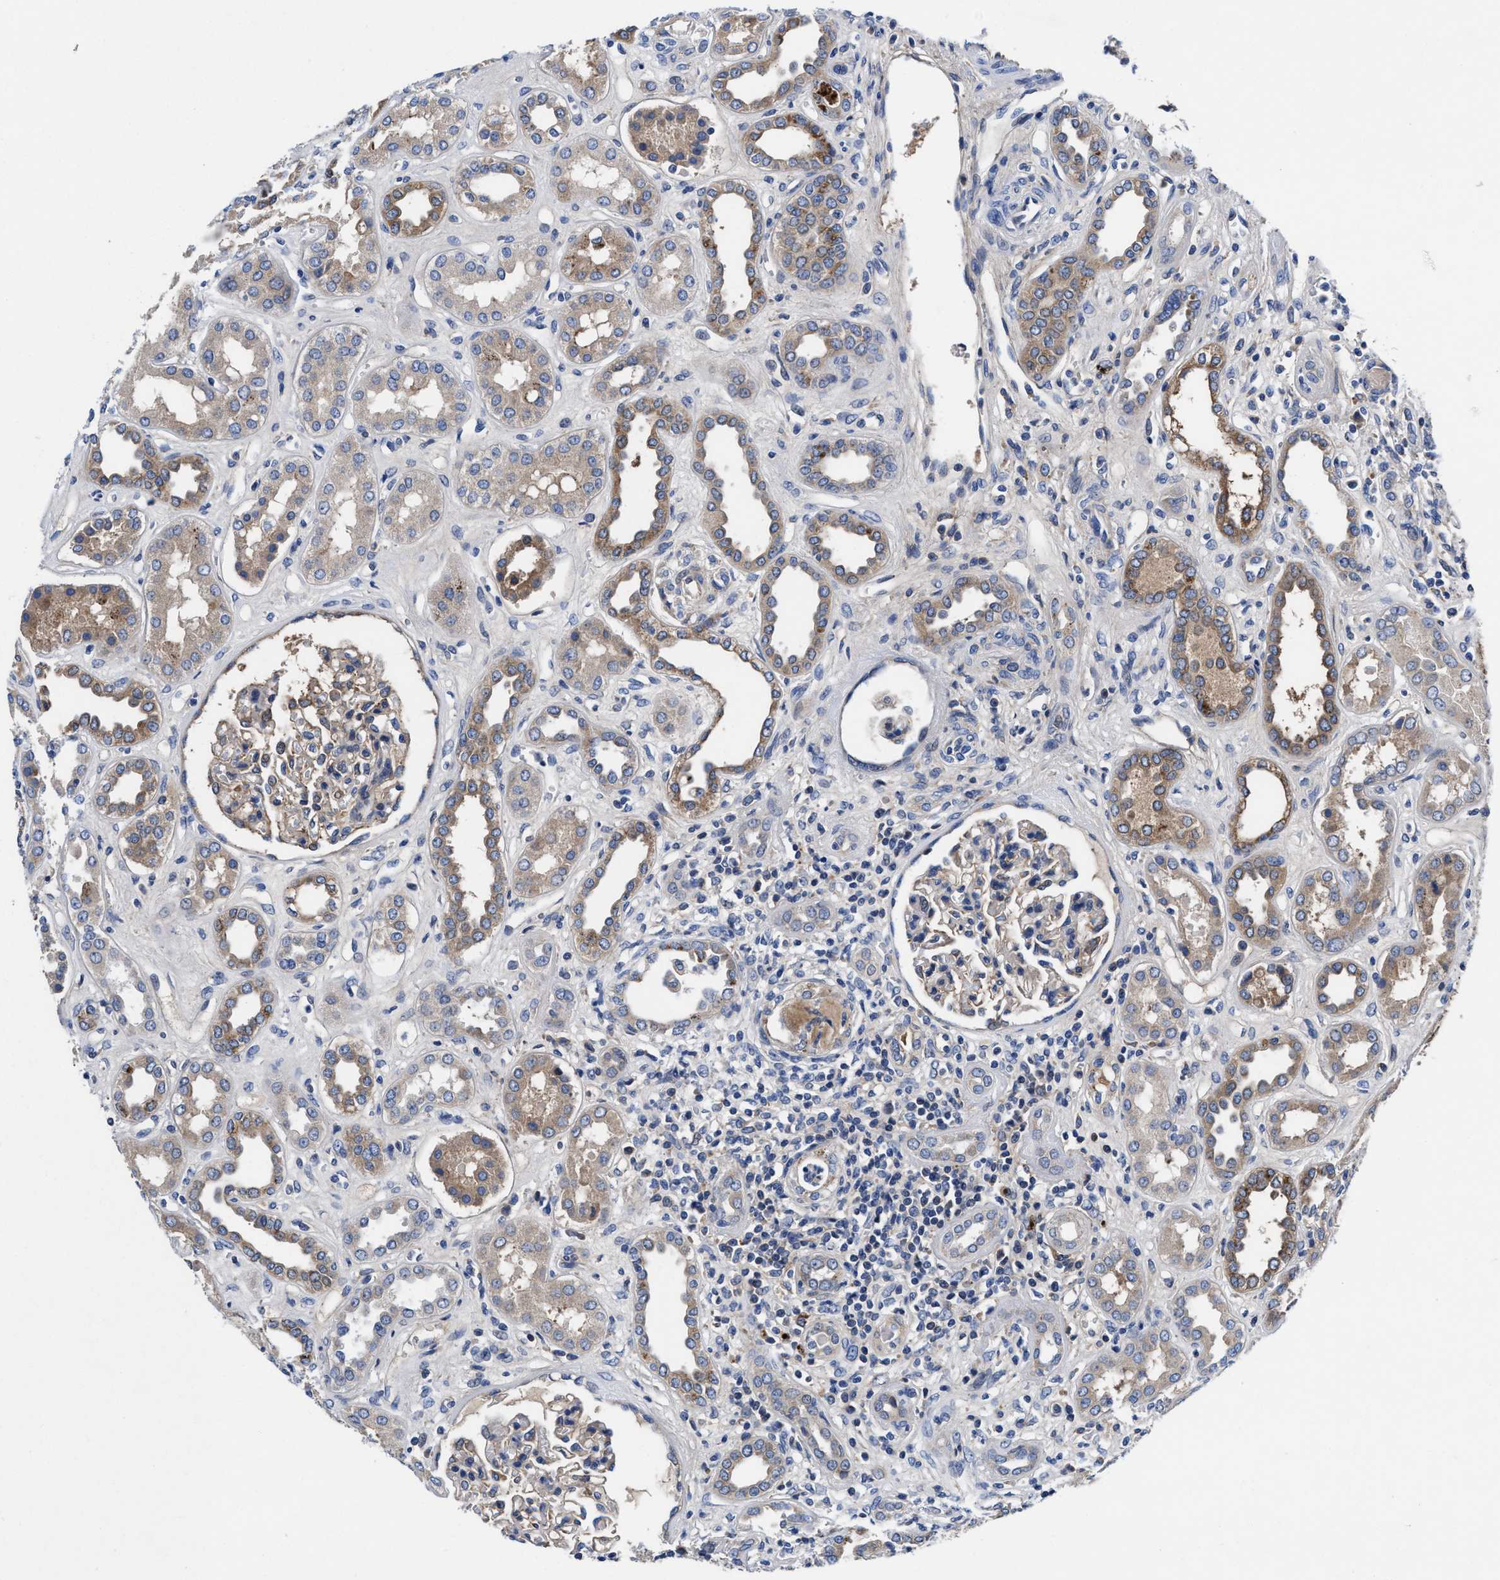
{"staining": {"intensity": "weak", "quantity": "<25%", "location": "cytoplasmic/membranous"}, "tissue": "kidney", "cell_type": "Cells in glomeruli", "image_type": "normal", "snomed": [{"axis": "morphology", "description": "Normal tissue, NOS"}, {"axis": "topography", "description": "Kidney"}], "caption": "There is no significant positivity in cells in glomeruli of kidney. (DAB IHC visualized using brightfield microscopy, high magnification).", "gene": "DHRS13", "patient": {"sex": "male", "age": 59}}